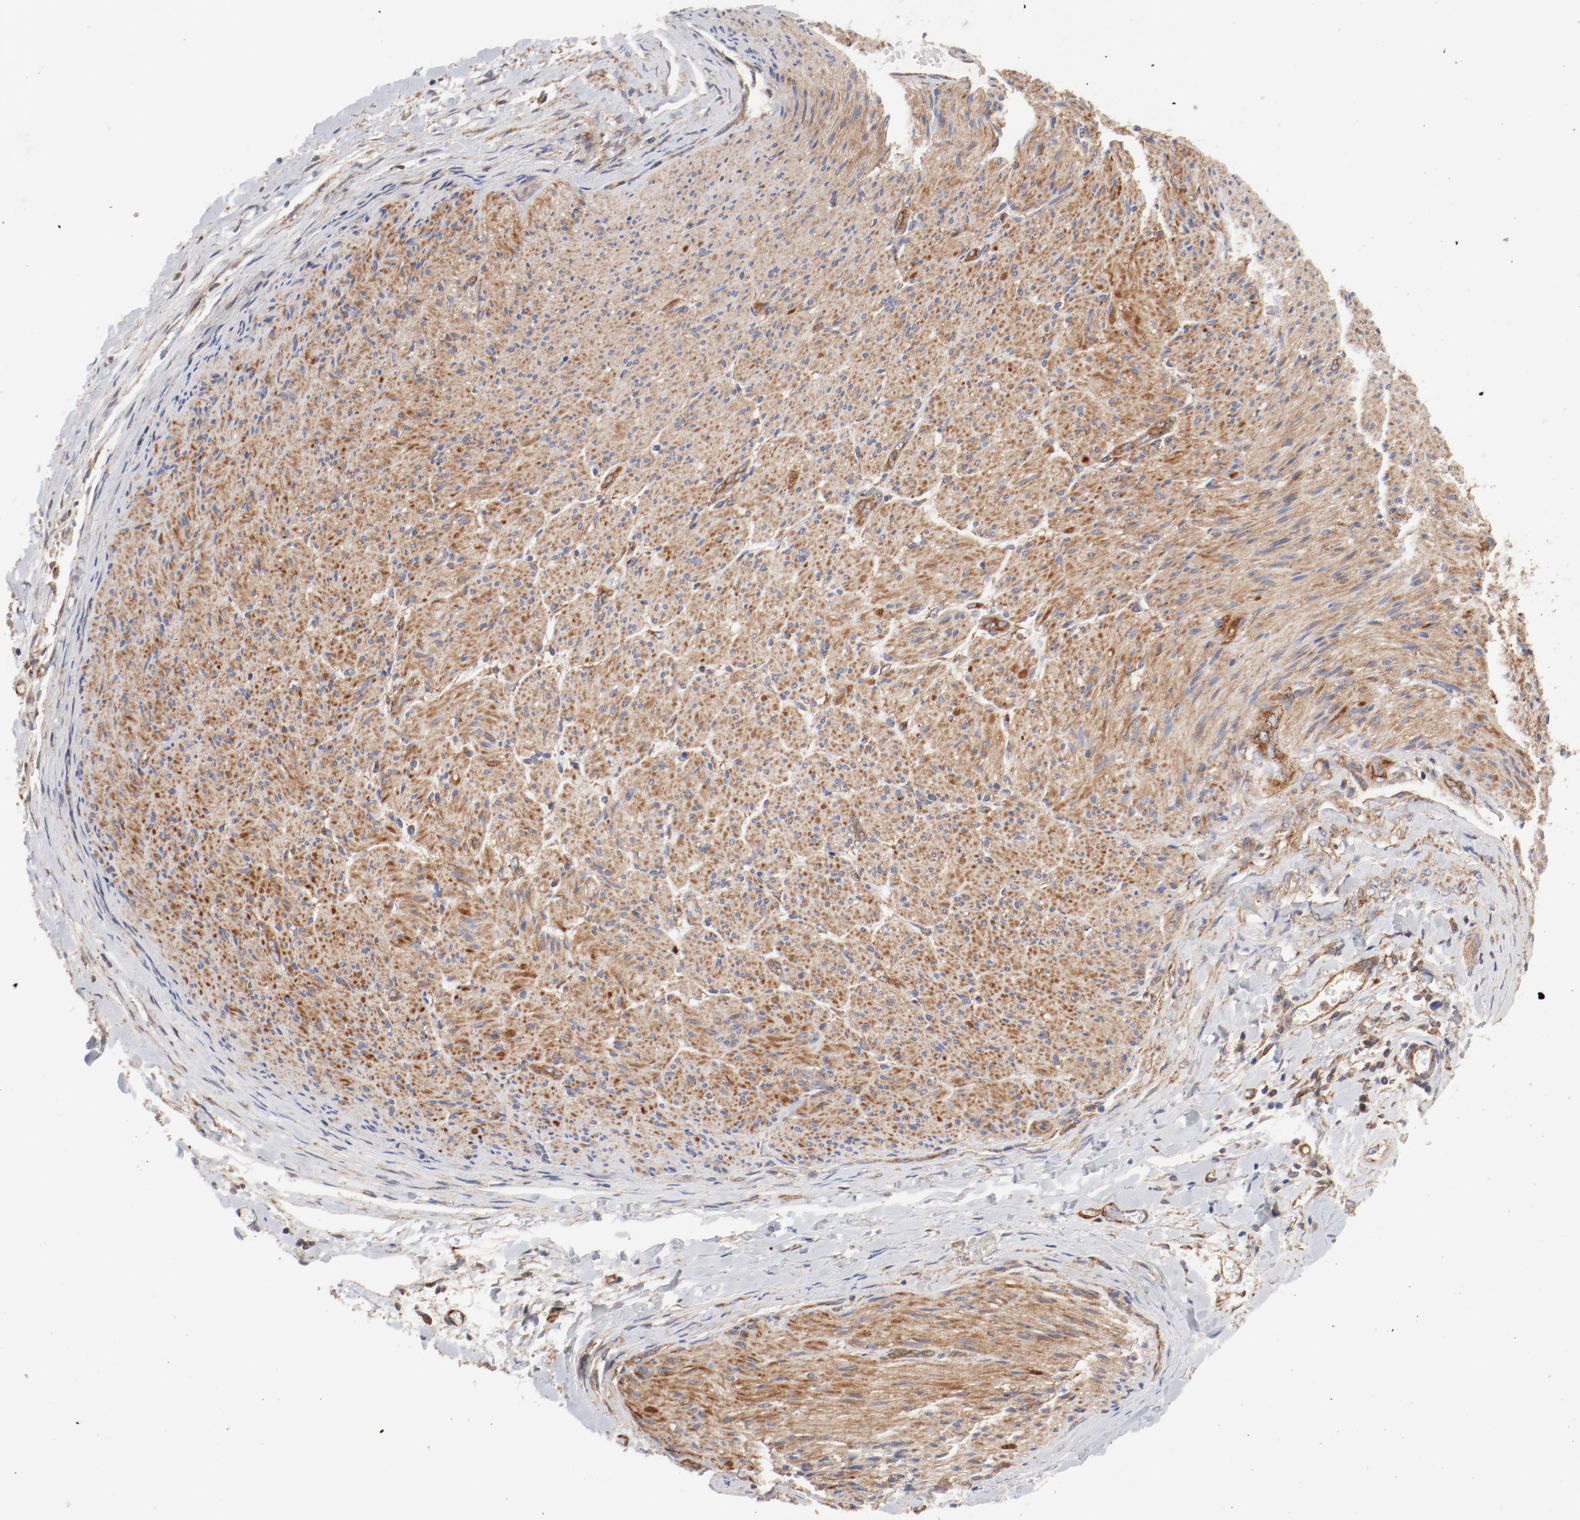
{"staining": {"intensity": "moderate", "quantity": ">75%", "location": "cytoplasmic/membranous"}, "tissue": "liver cancer", "cell_type": "Tumor cells", "image_type": "cancer", "snomed": [{"axis": "morphology", "description": "Cholangiocarcinoma"}, {"axis": "topography", "description": "Liver"}], "caption": "Immunohistochemical staining of human liver cholangiocarcinoma exhibits moderate cytoplasmic/membranous protein staining in approximately >75% of tumor cells.", "gene": "AP2A1", "patient": {"sex": "male", "age": 58}}